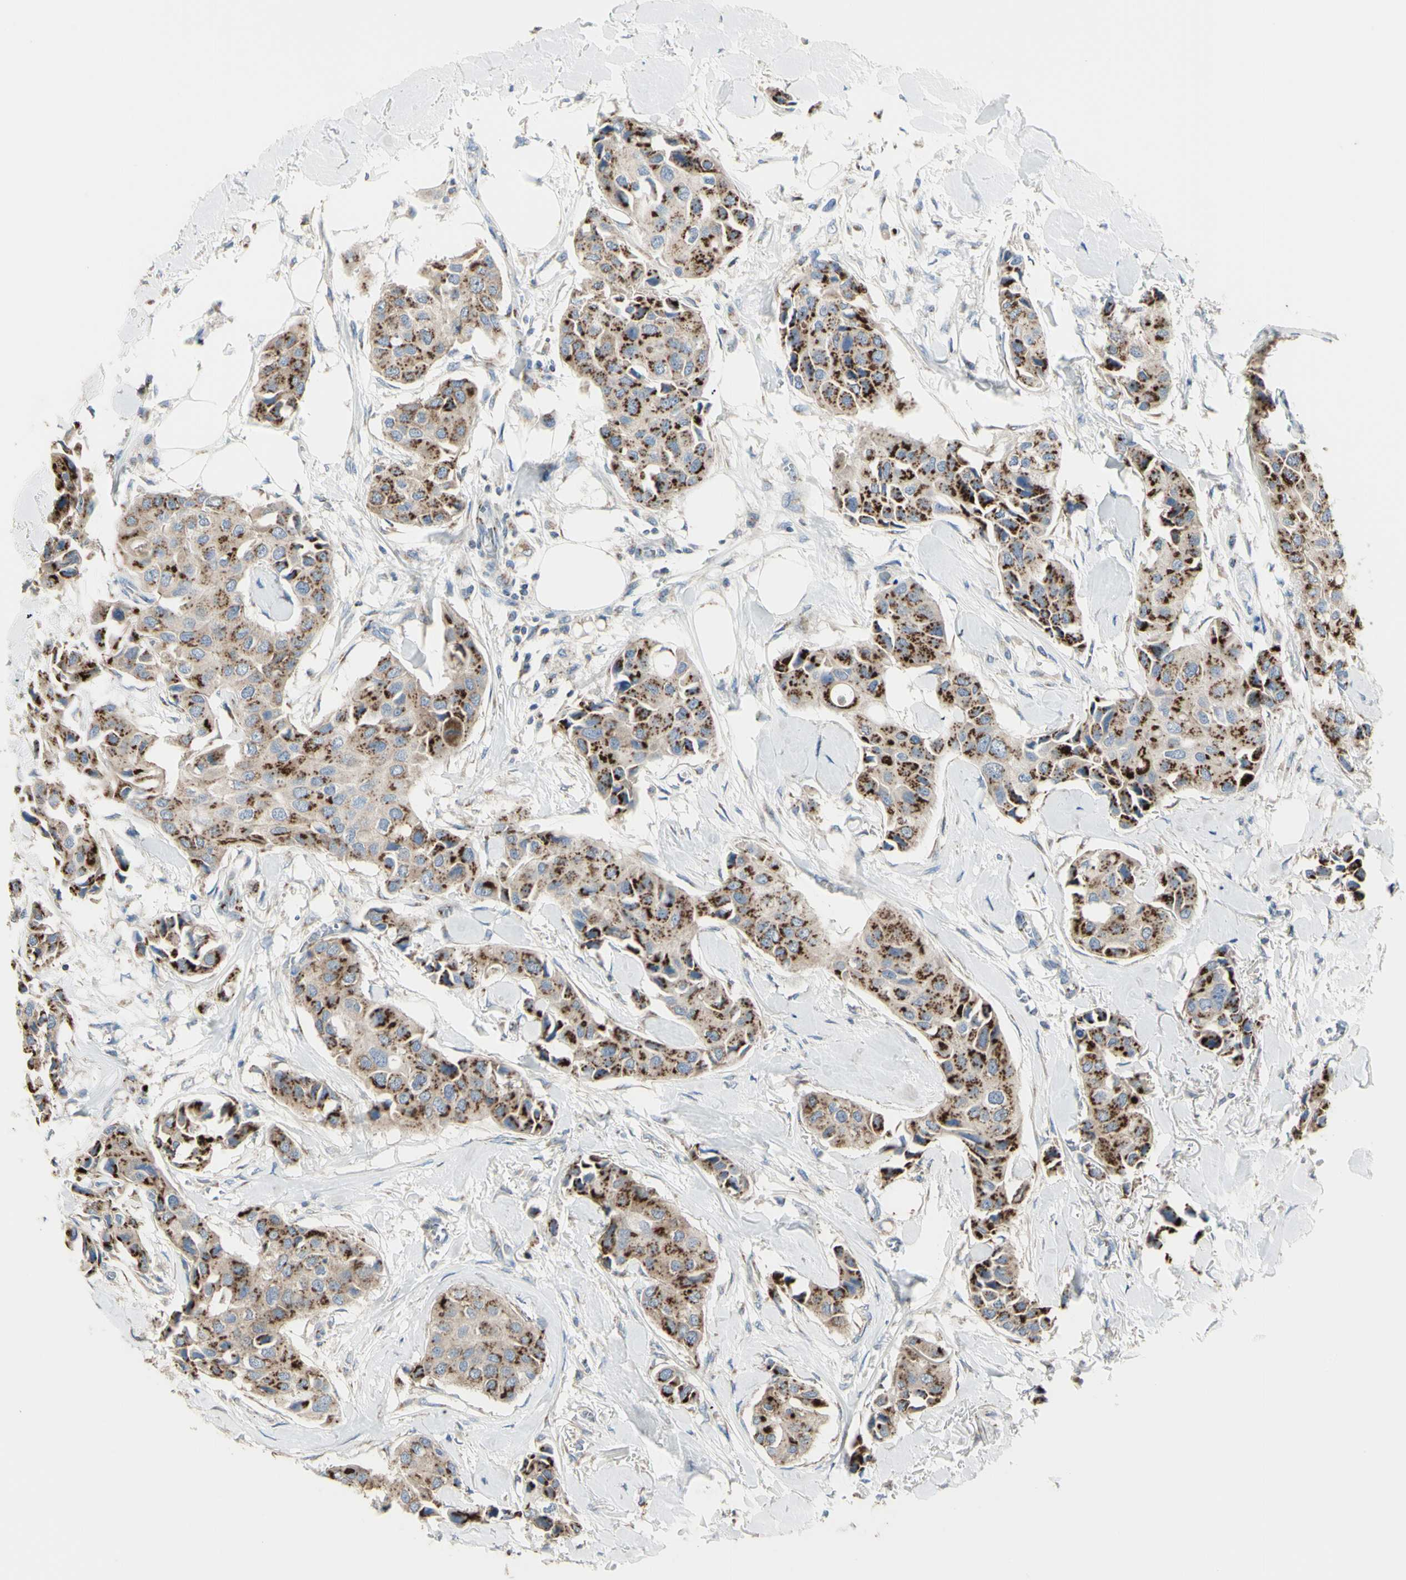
{"staining": {"intensity": "moderate", "quantity": ">75%", "location": "cytoplasmic/membranous"}, "tissue": "breast cancer", "cell_type": "Tumor cells", "image_type": "cancer", "snomed": [{"axis": "morphology", "description": "Duct carcinoma"}, {"axis": "topography", "description": "Breast"}], "caption": "Immunohistochemical staining of breast infiltrating ductal carcinoma demonstrates medium levels of moderate cytoplasmic/membranous protein positivity in approximately >75% of tumor cells.", "gene": "B4GALT3", "patient": {"sex": "female", "age": 80}}